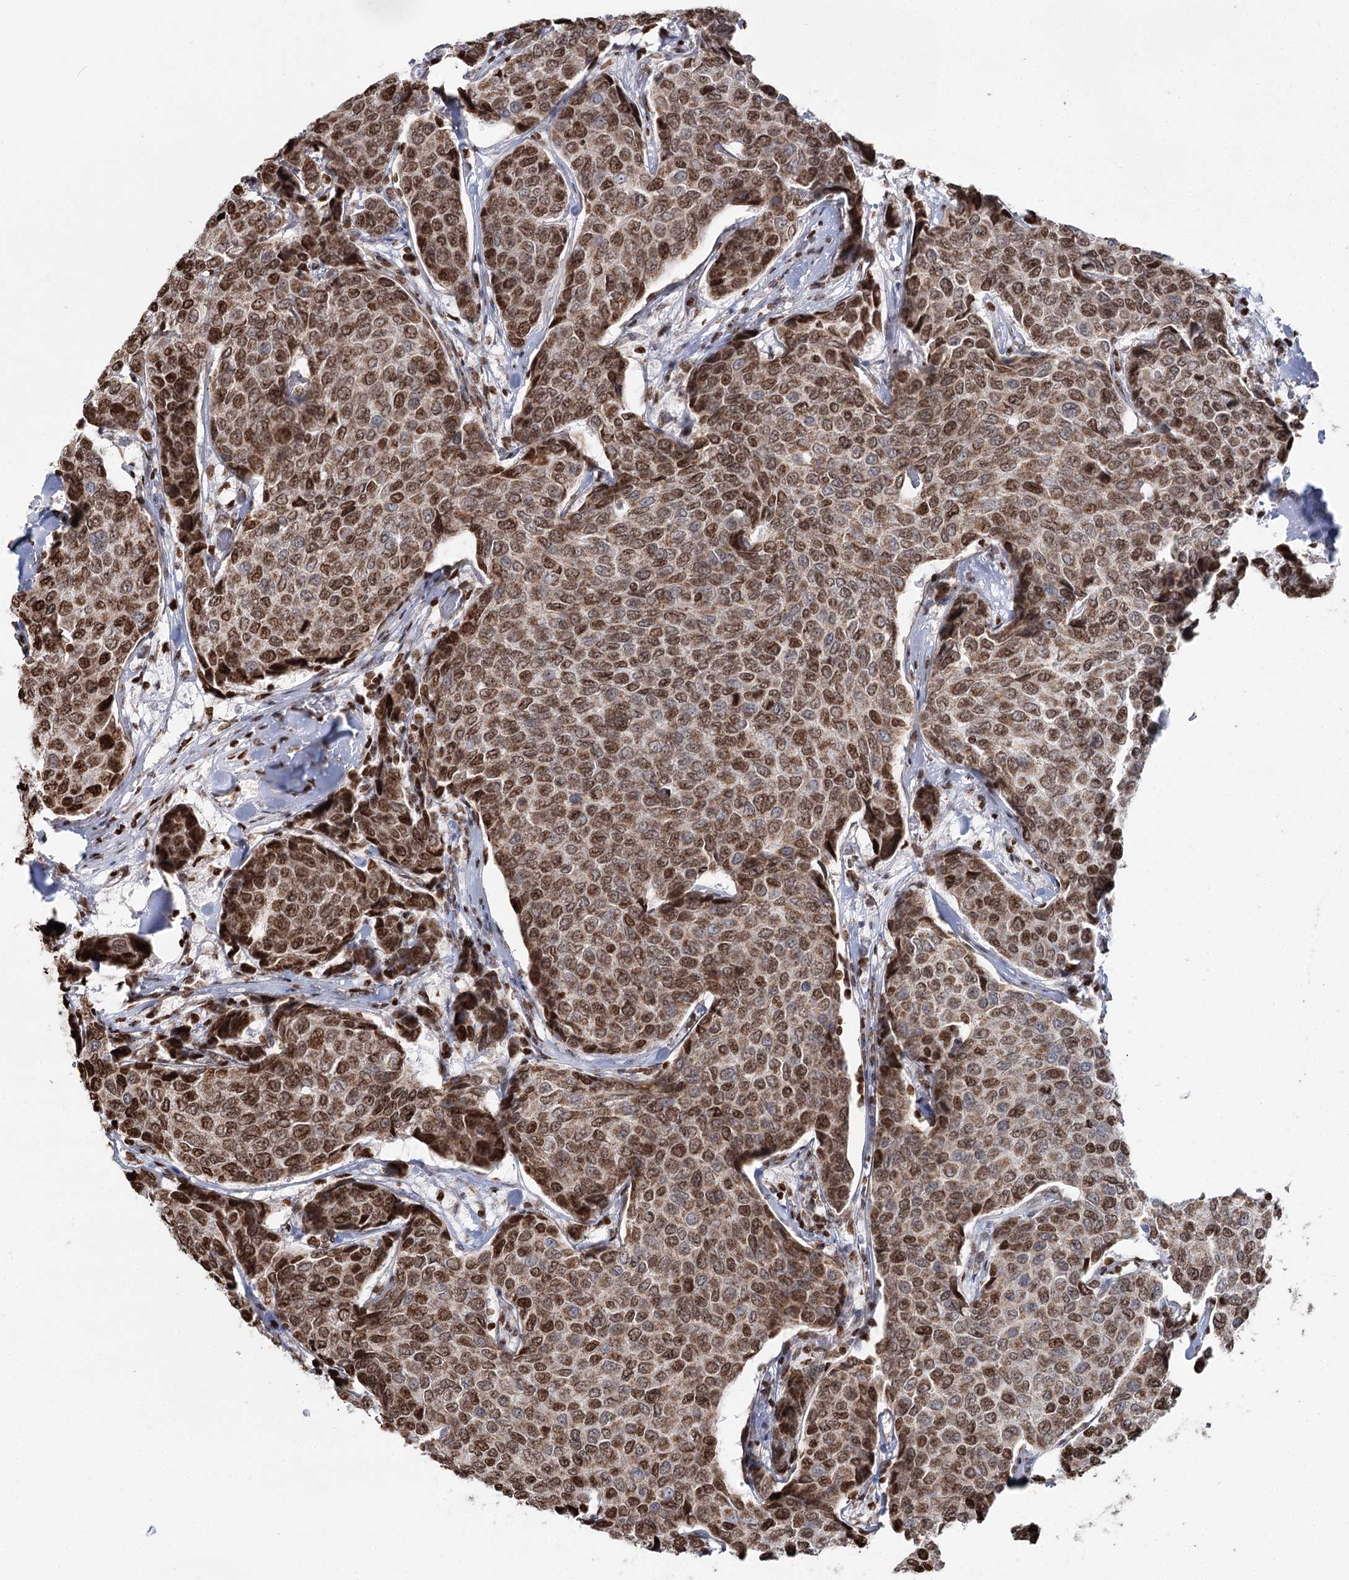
{"staining": {"intensity": "strong", "quantity": ">75%", "location": "cytoplasmic/membranous,nuclear"}, "tissue": "breast cancer", "cell_type": "Tumor cells", "image_type": "cancer", "snomed": [{"axis": "morphology", "description": "Duct carcinoma"}, {"axis": "topography", "description": "Breast"}], "caption": "This image reveals breast cancer stained with IHC to label a protein in brown. The cytoplasmic/membranous and nuclear of tumor cells show strong positivity for the protein. Nuclei are counter-stained blue.", "gene": "PDHX", "patient": {"sex": "female", "age": 55}}